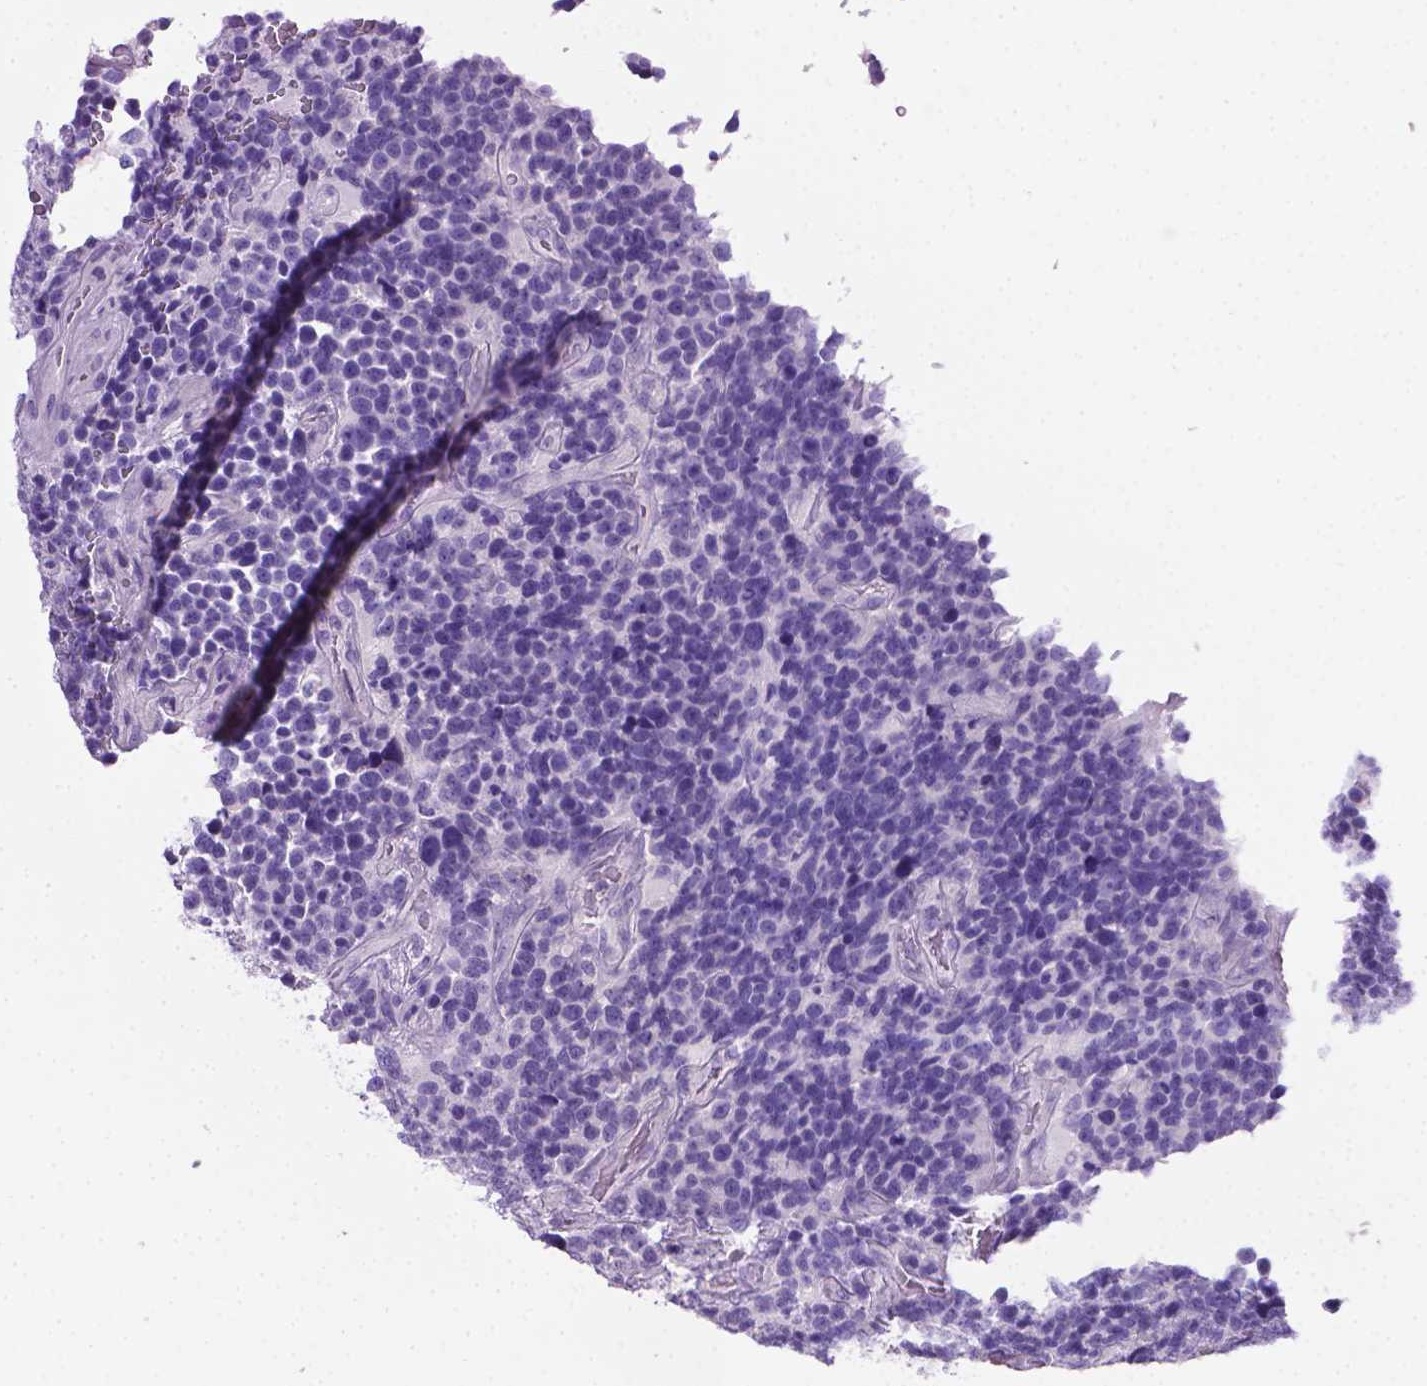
{"staining": {"intensity": "negative", "quantity": "none", "location": "none"}, "tissue": "glioma", "cell_type": "Tumor cells", "image_type": "cancer", "snomed": [{"axis": "morphology", "description": "Glioma, malignant, High grade"}, {"axis": "topography", "description": "Brain"}], "caption": "Tumor cells show no significant protein positivity in glioma. (DAB IHC with hematoxylin counter stain).", "gene": "LELP1", "patient": {"sex": "male", "age": 33}}